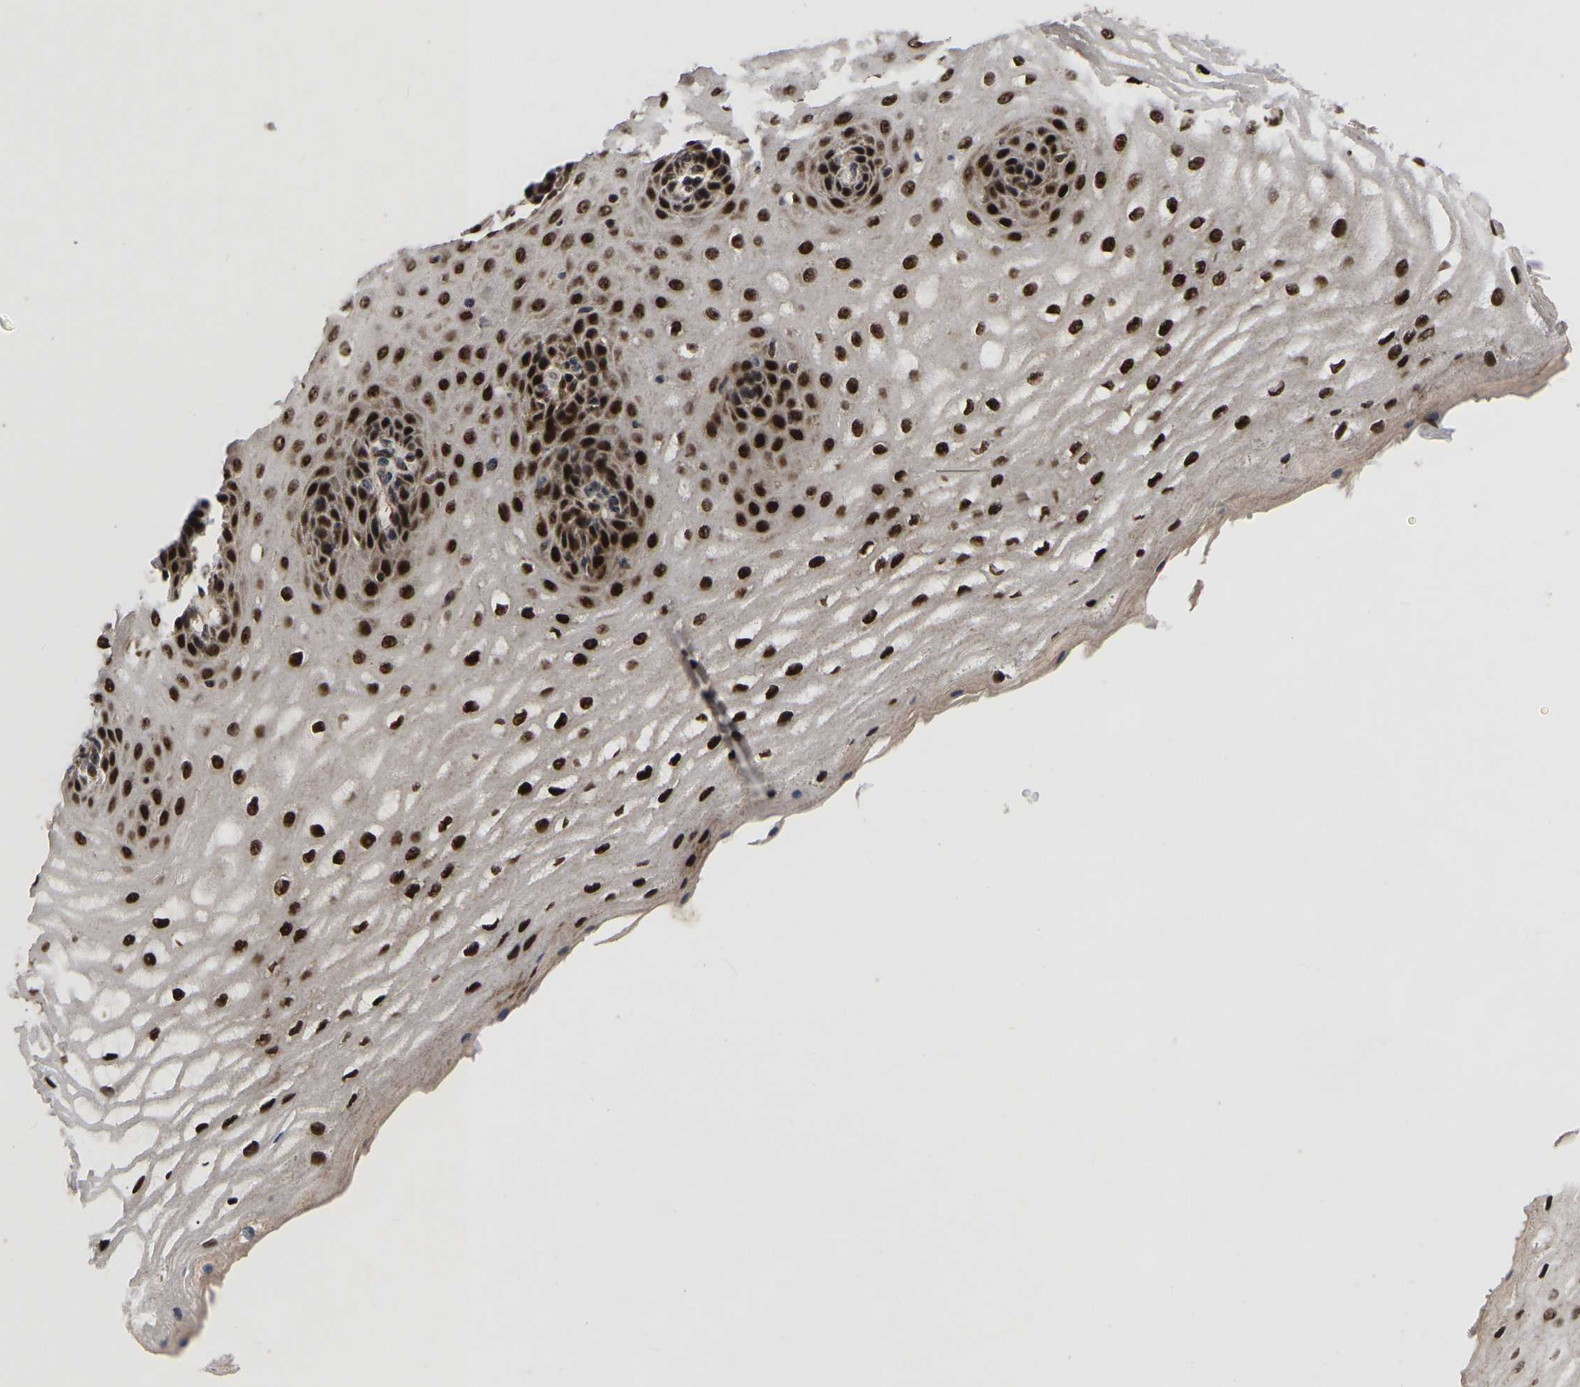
{"staining": {"intensity": "strong", "quantity": ">75%", "location": "nuclear"}, "tissue": "esophagus", "cell_type": "Squamous epithelial cells", "image_type": "normal", "snomed": [{"axis": "morphology", "description": "Normal tissue, NOS"}, {"axis": "topography", "description": "Esophagus"}], "caption": "Esophagus stained for a protein (brown) shows strong nuclear positive expression in about >75% of squamous epithelial cells.", "gene": "JUNB", "patient": {"sex": "male", "age": 54}}